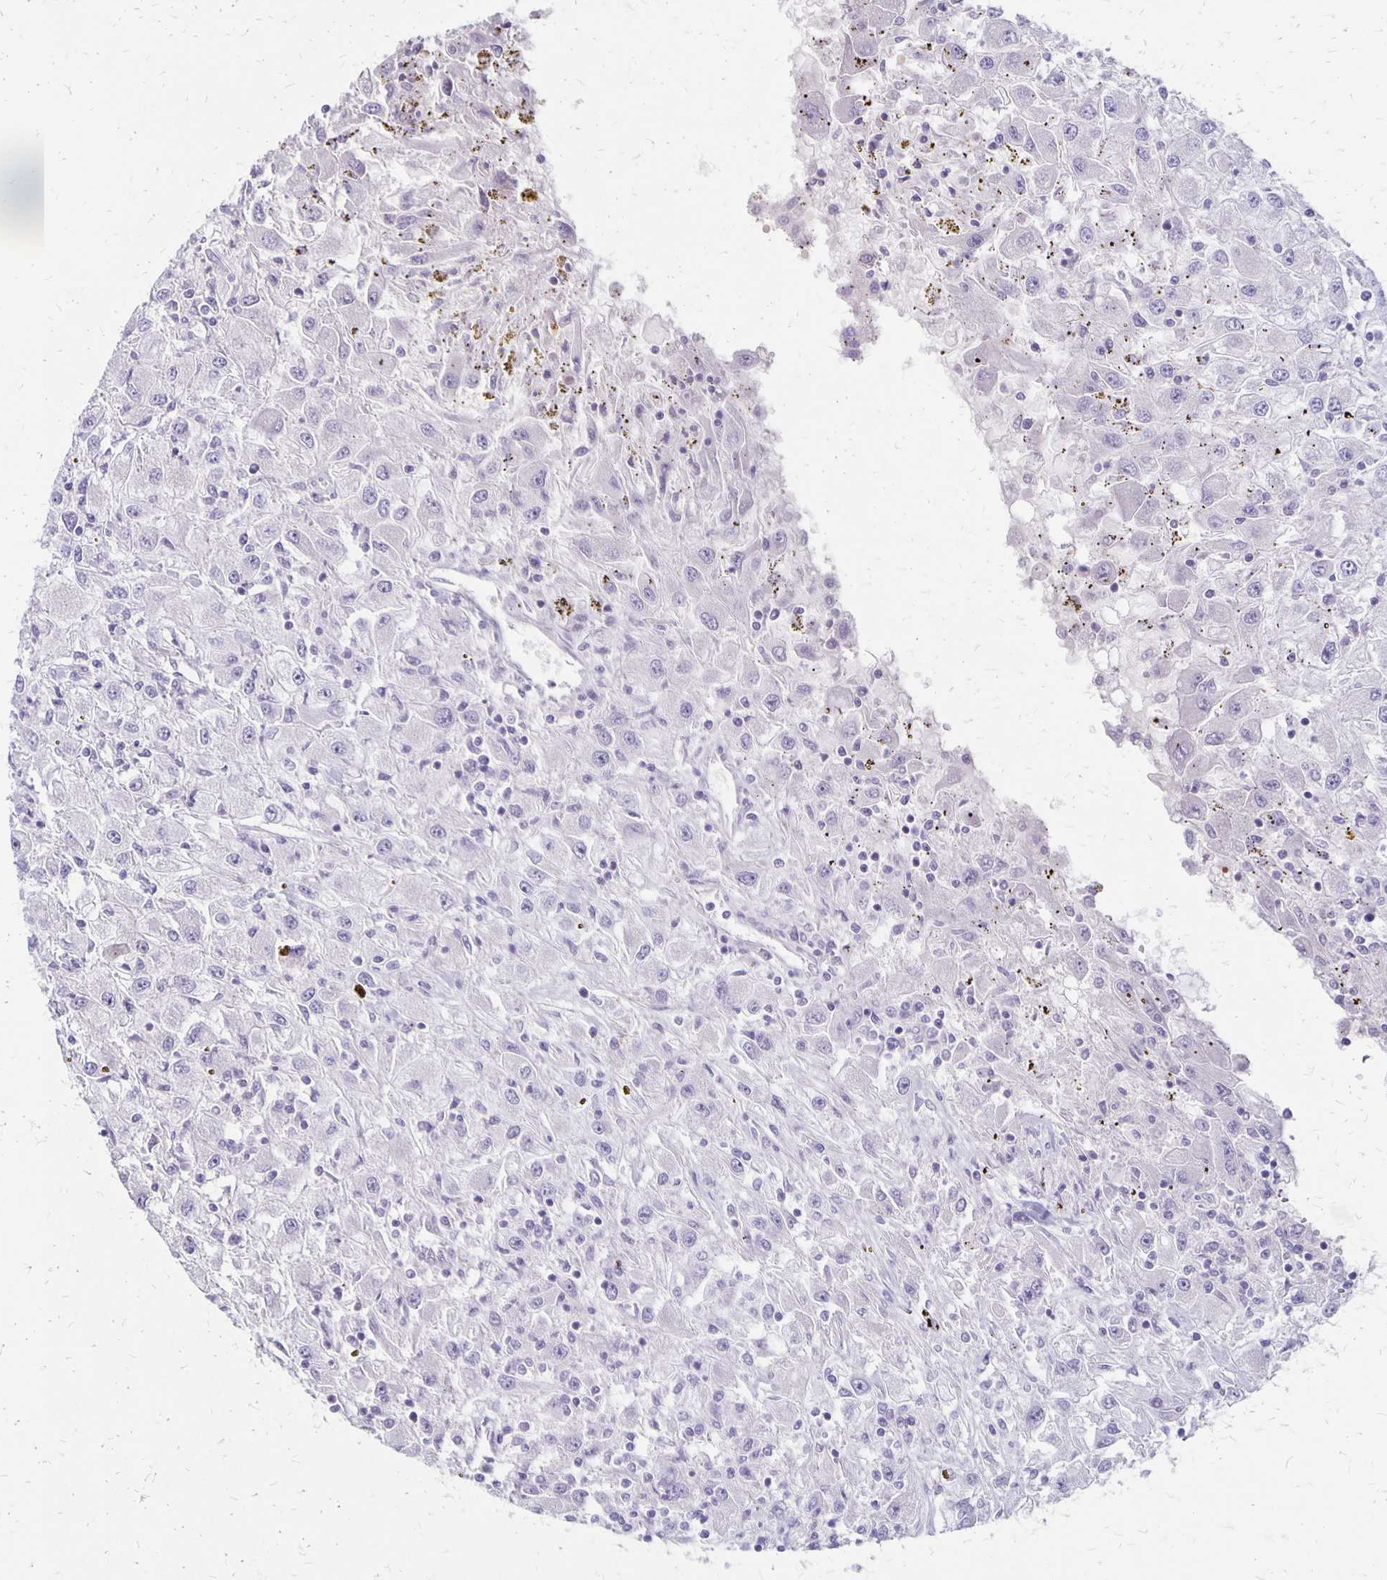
{"staining": {"intensity": "negative", "quantity": "none", "location": "none"}, "tissue": "renal cancer", "cell_type": "Tumor cells", "image_type": "cancer", "snomed": [{"axis": "morphology", "description": "Adenocarcinoma, NOS"}, {"axis": "topography", "description": "Kidney"}], "caption": "DAB (3,3'-diaminobenzidine) immunohistochemical staining of human renal adenocarcinoma displays no significant positivity in tumor cells.", "gene": "HOMER1", "patient": {"sex": "female", "age": 67}}